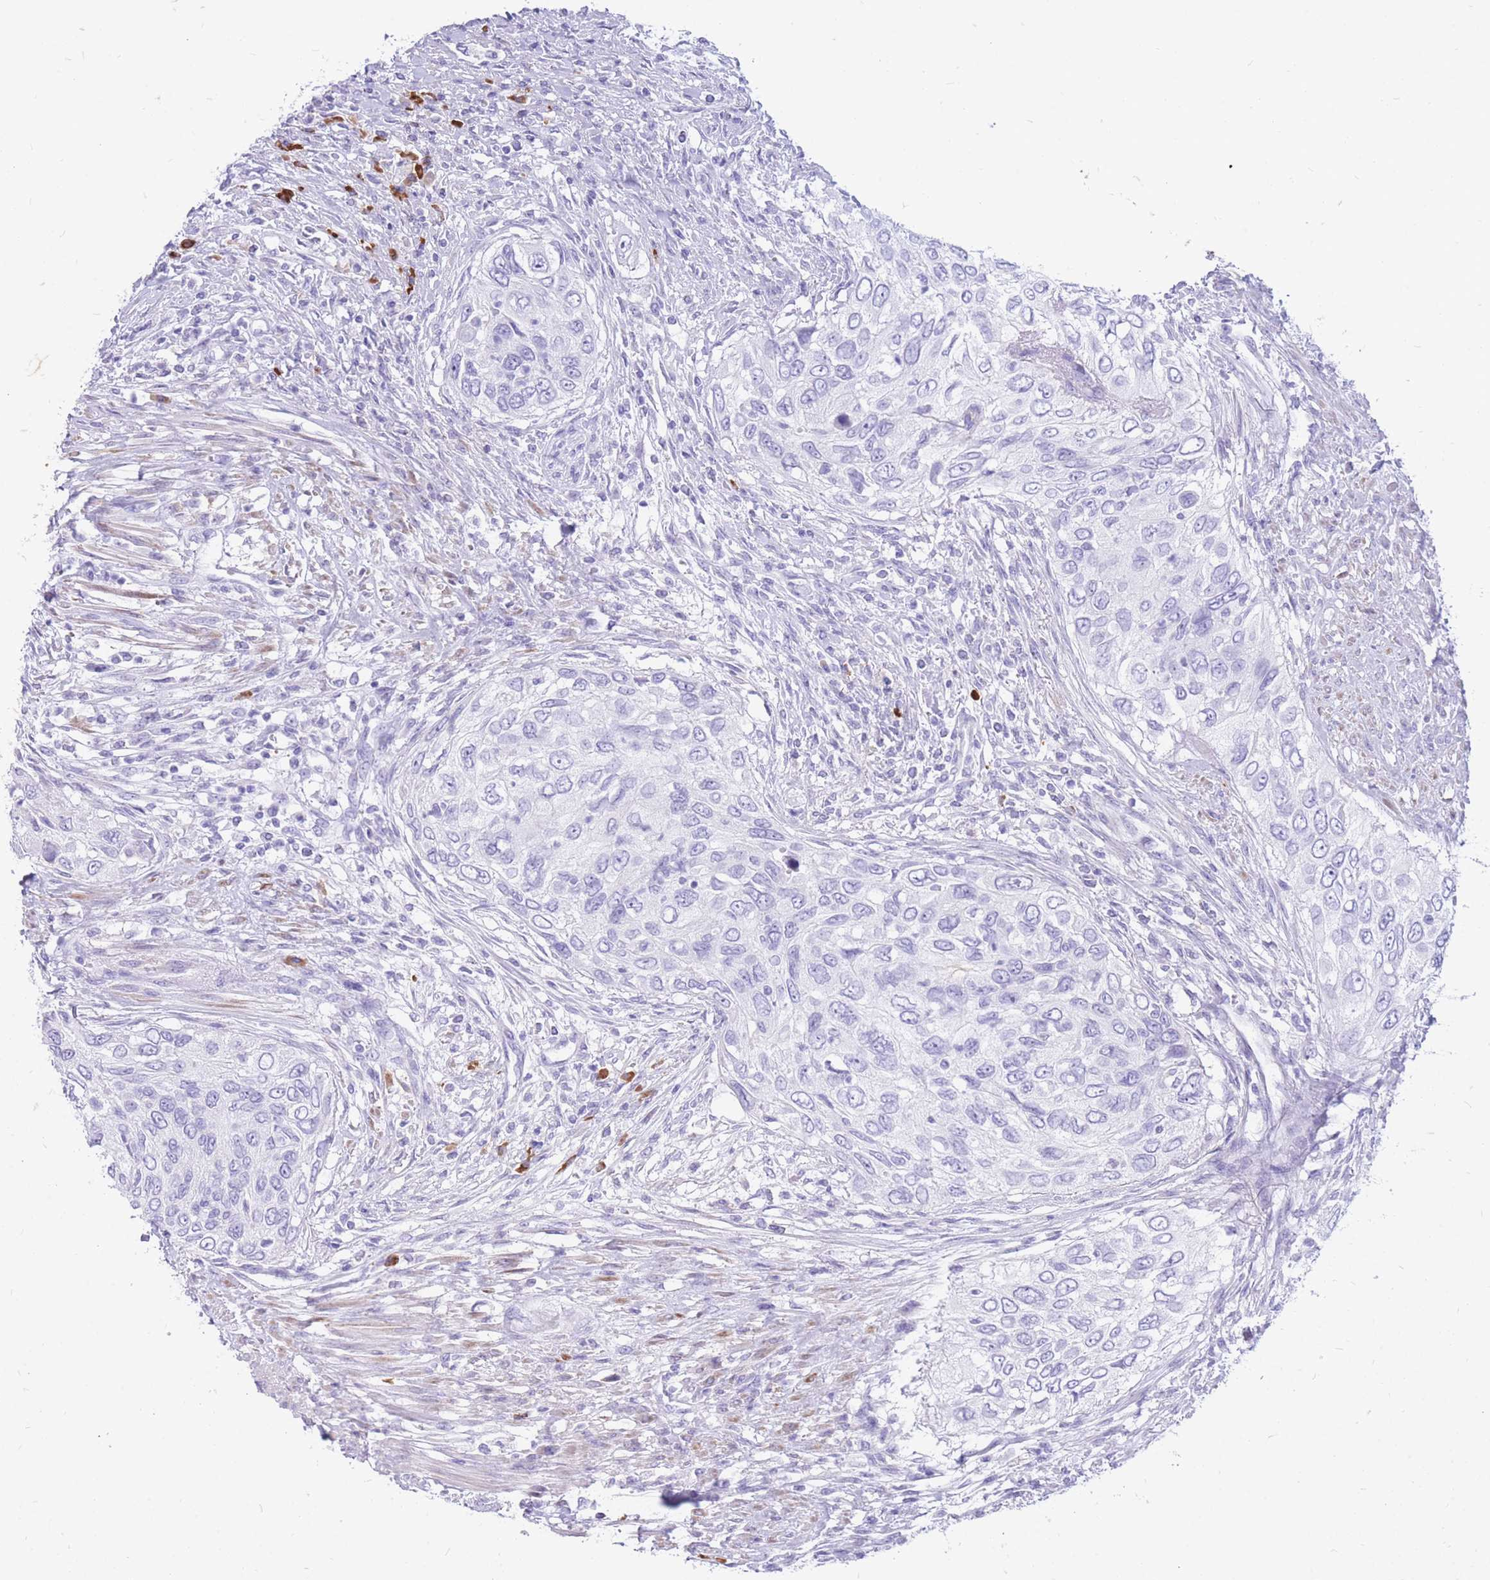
{"staining": {"intensity": "negative", "quantity": "none", "location": "none"}, "tissue": "urothelial cancer", "cell_type": "Tumor cells", "image_type": "cancer", "snomed": [{"axis": "morphology", "description": "Urothelial carcinoma, High grade"}, {"axis": "topography", "description": "Urinary bladder"}], "caption": "Protein analysis of high-grade urothelial carcinoma reveals no significant staining in tumor cells. The staining was performed using DAB (3,3'-diaminobenzidine) to visualize the protein expression in brown, while the nuclei were stained in blue with hematoxylin (Magnification: 20x).", "gene": "ZFP37", "patient": {"sex": "female", "age": 60}}